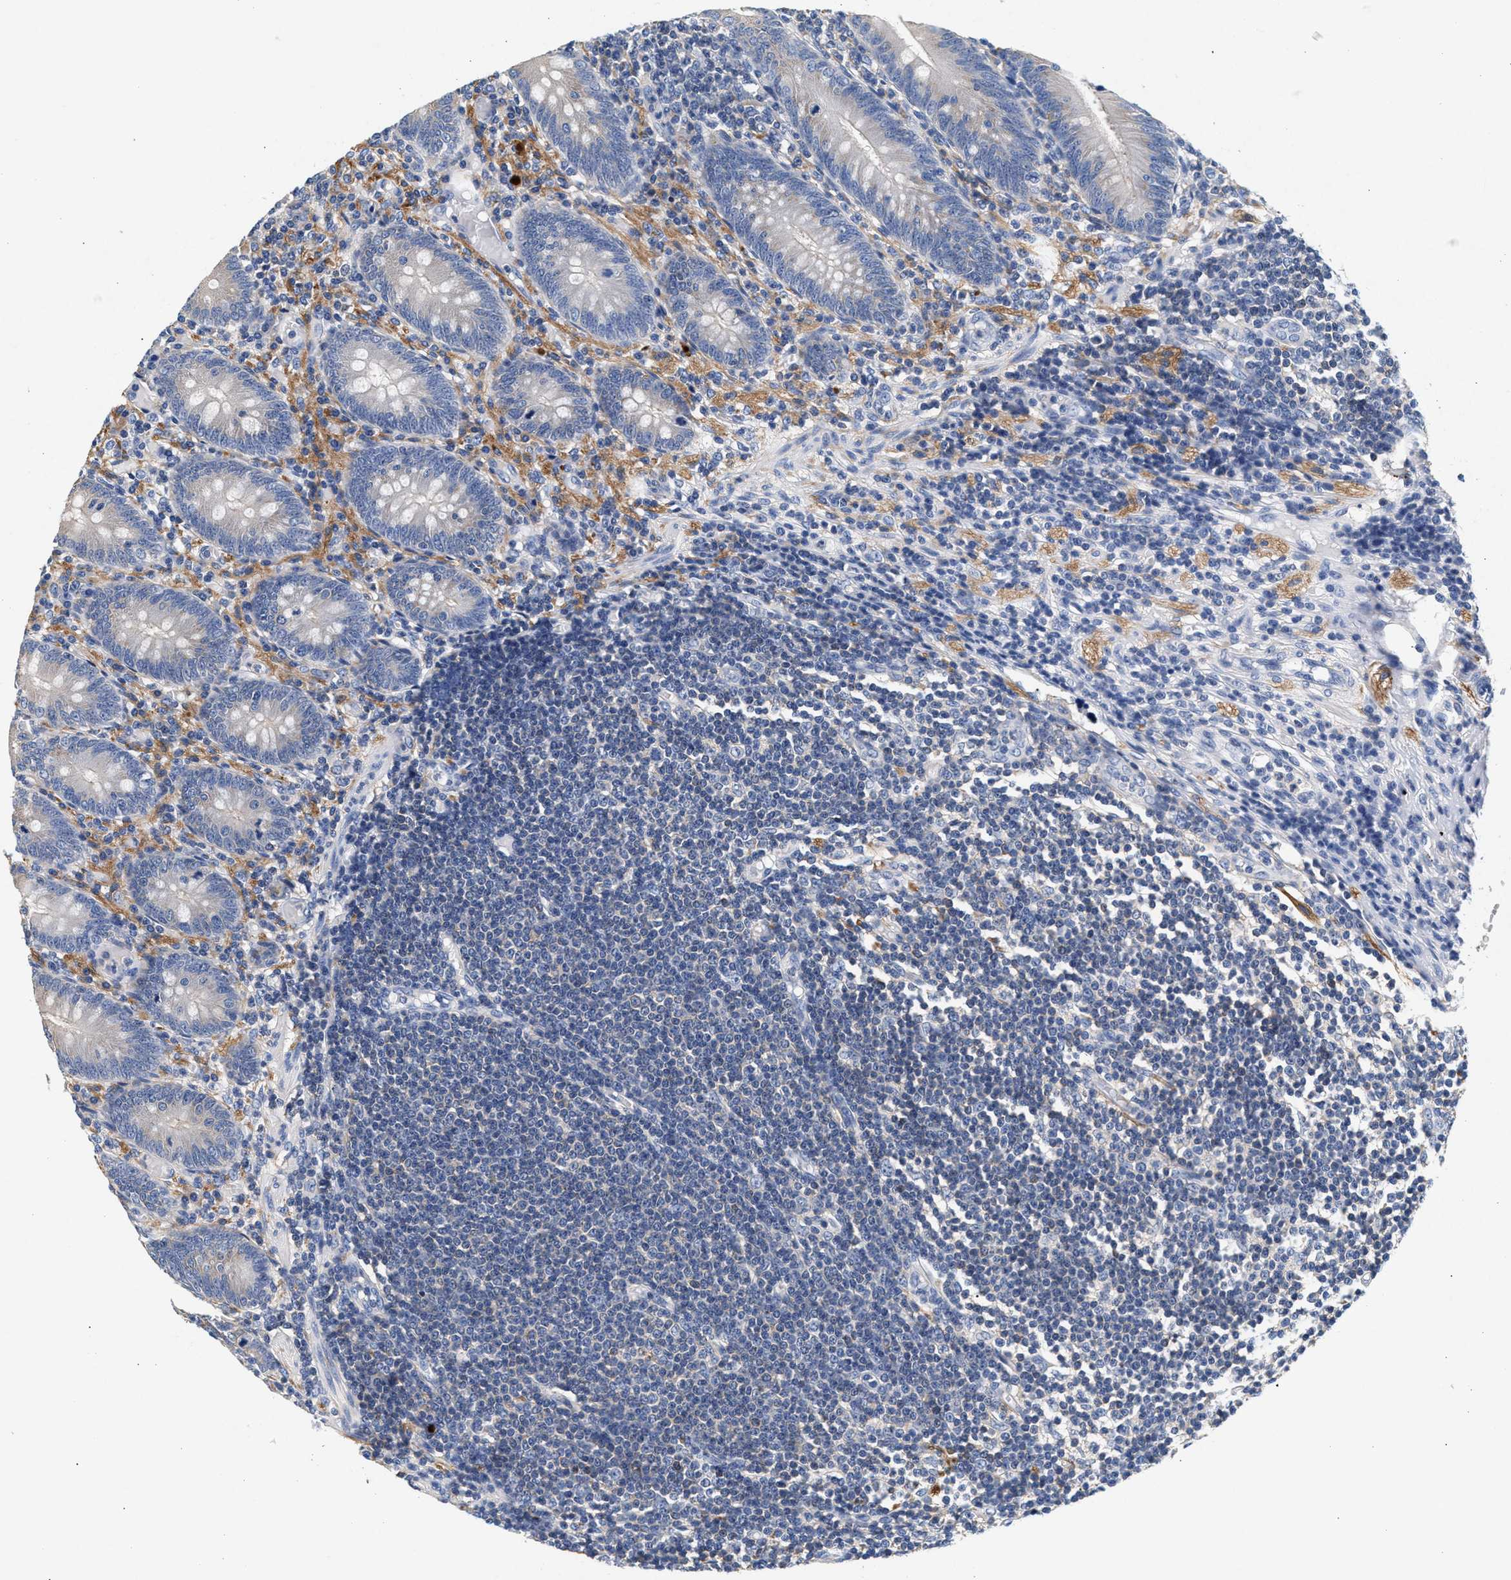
{"staining": {"intensity": "weak", "quantity": "<25%", "location": "cytoplasmic/membranous"}, "tissue": "appendix", "cell_type": "Glandular cells", "image_type": "normal", "snomed": [{"axis": "morphology", "description": "Normal tissue, NOS"}, {"axis": "morphology", "description": "Inflammation, NOS"}, {"axis": "topography", "description": "Appendix"}], "caption": "A high-resolution micrograph shows immunohistochemistry (IHC) staining of unremarkable appendix, which shows no significant expression in glandular cells. (DAB (3,3'-diaminobenzidine) immunohistochemistry (IHC) visualized using brightfield microscopy, high magnification).", "gene": "GNAI3", "patient": {"sex": "male", "age": 46}}